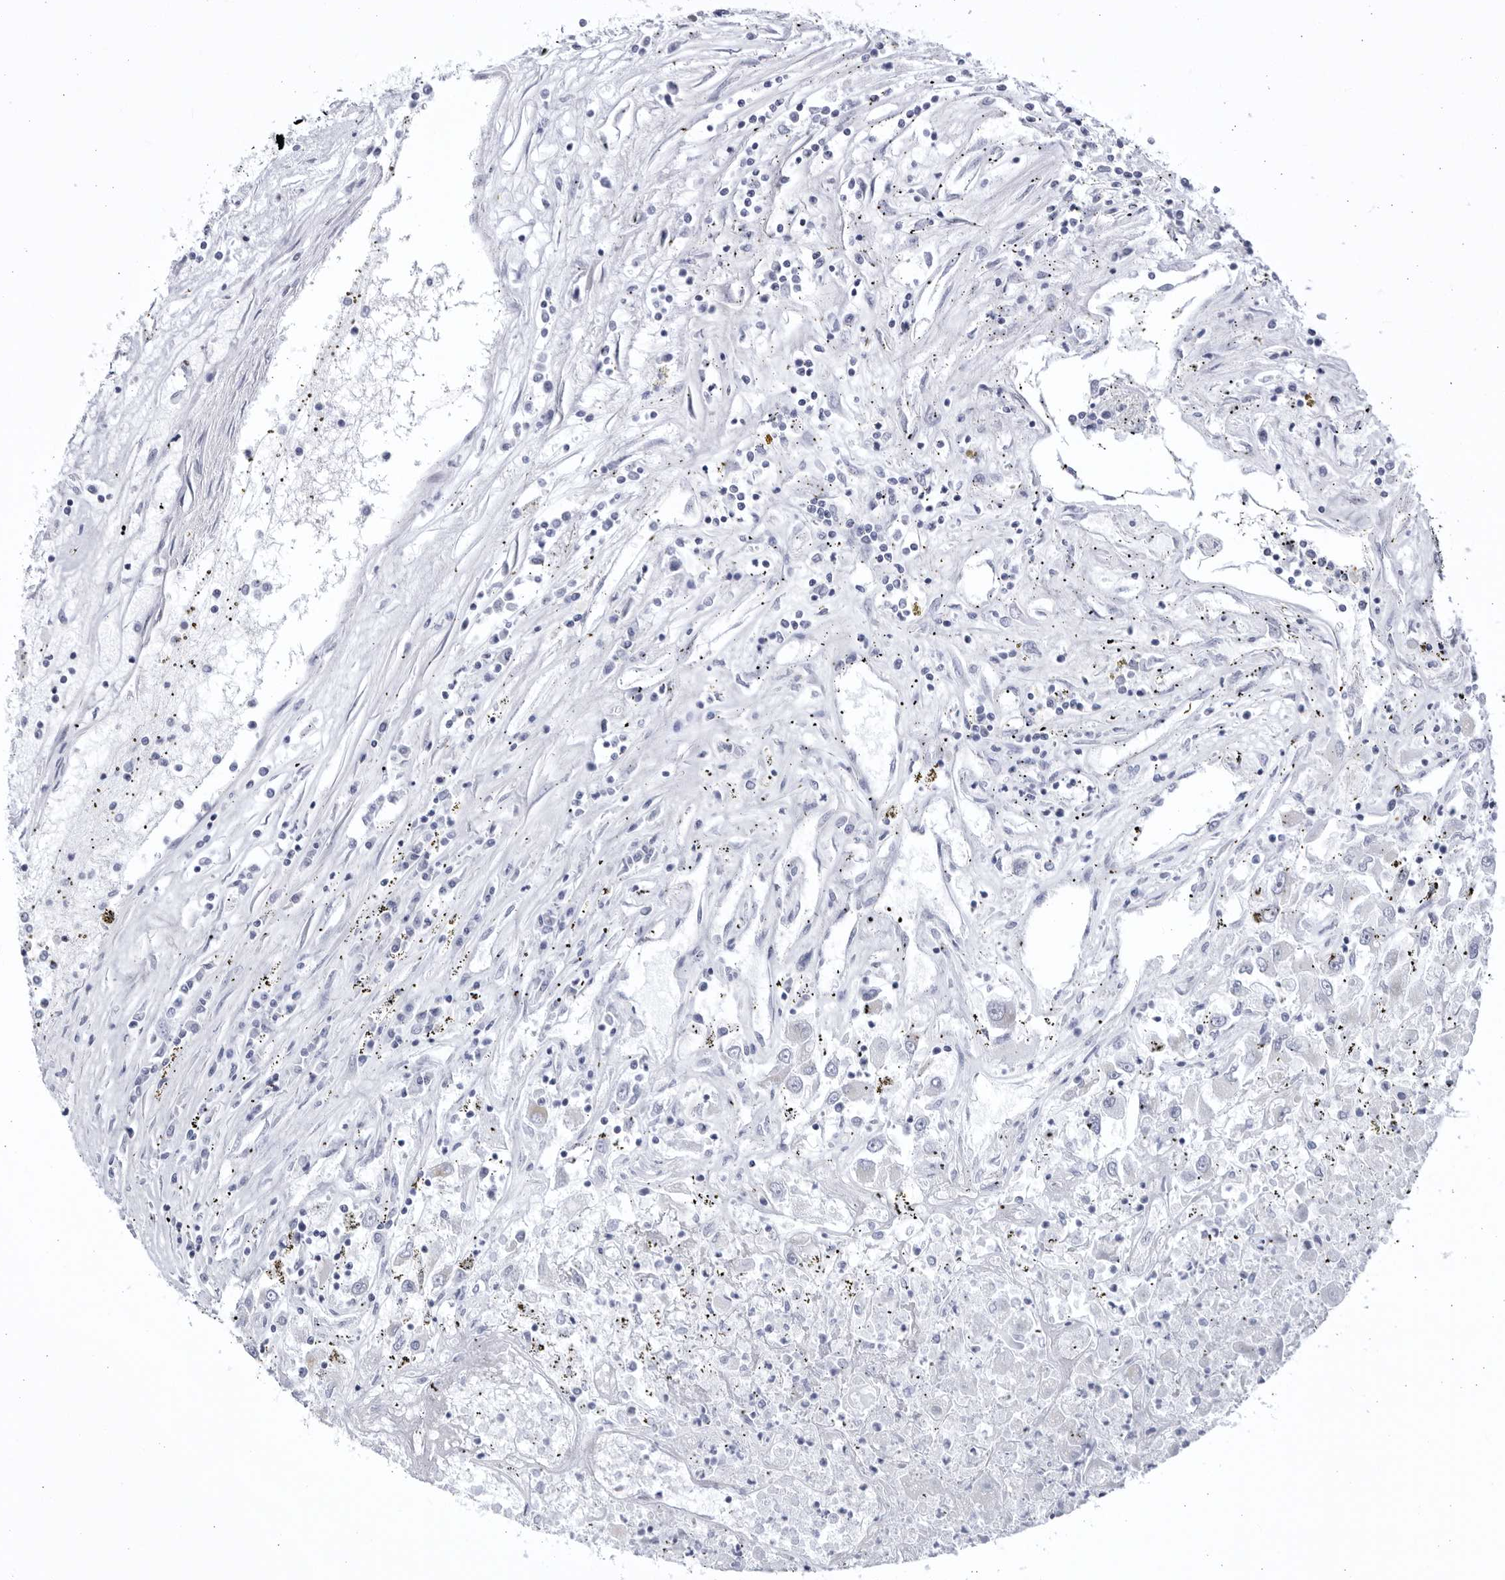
{"staining": {"intensity": "negative", "quantity": "none", "location": "none"}, "tissue": "renal cancer", "cell_type": "Tumor cells", "image_type": "cancer", "snomed": [{"axis": "morphology", "description": "Adenocarcinoma, NOS"}, {"axis": "topography", "description": "Kidney"}], "caption": "Protein analysis of renal cancer (adenocarcinoma) exhibits no significant staining in tumor cells.", "gene": "CCDC181", "patient": {"sex": "female", "age": 52}}